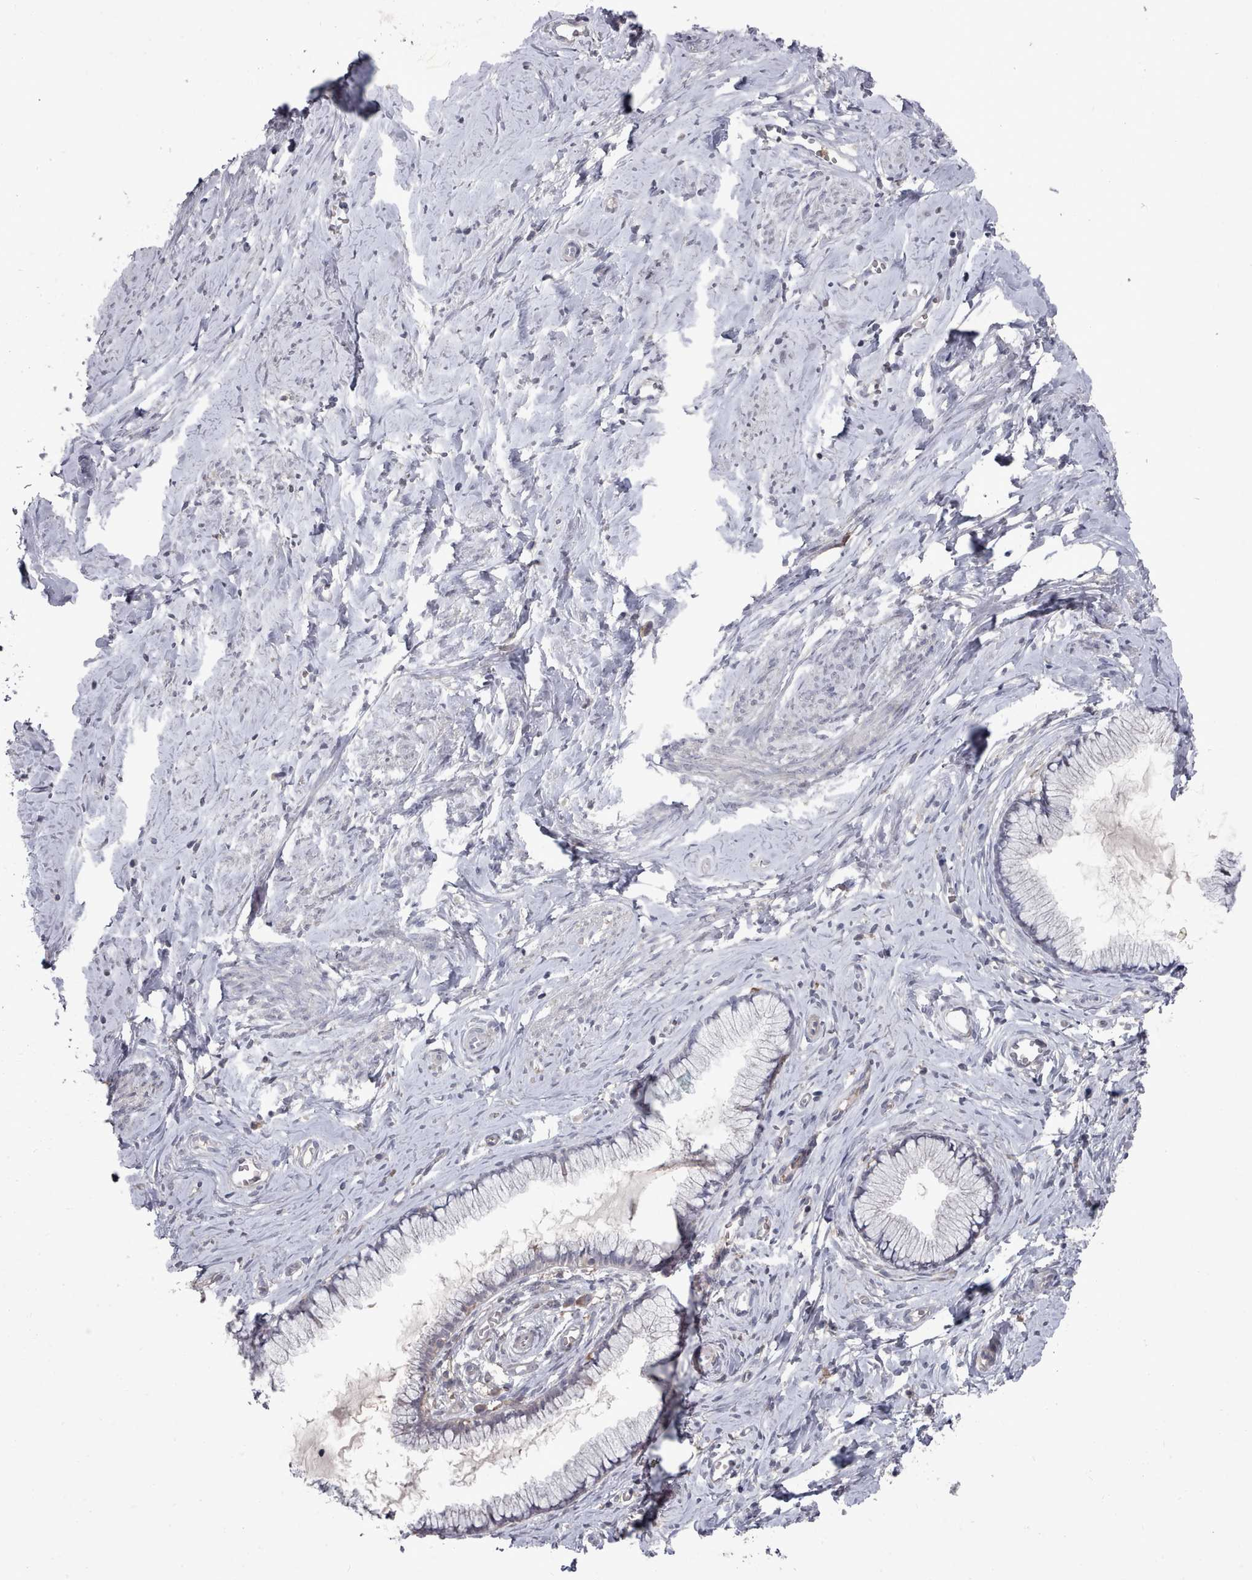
{"staining": {"intensity": "negative", "quantity": "none", "location": "none"}, "tissue": "cervix", "cell_type": "Glandular cells", "image_type": "normal", "snomed": [{"axis": "morphology", "description": "Normal tissue, NOS"}, {"axis": "topography", "description": "Cervix"}], "caption": "Protein analysis of normal cervix displays no significant staining in glandular cells.", "gene": "COL8A2", "patient": {"sex": "female", "age": 40}}